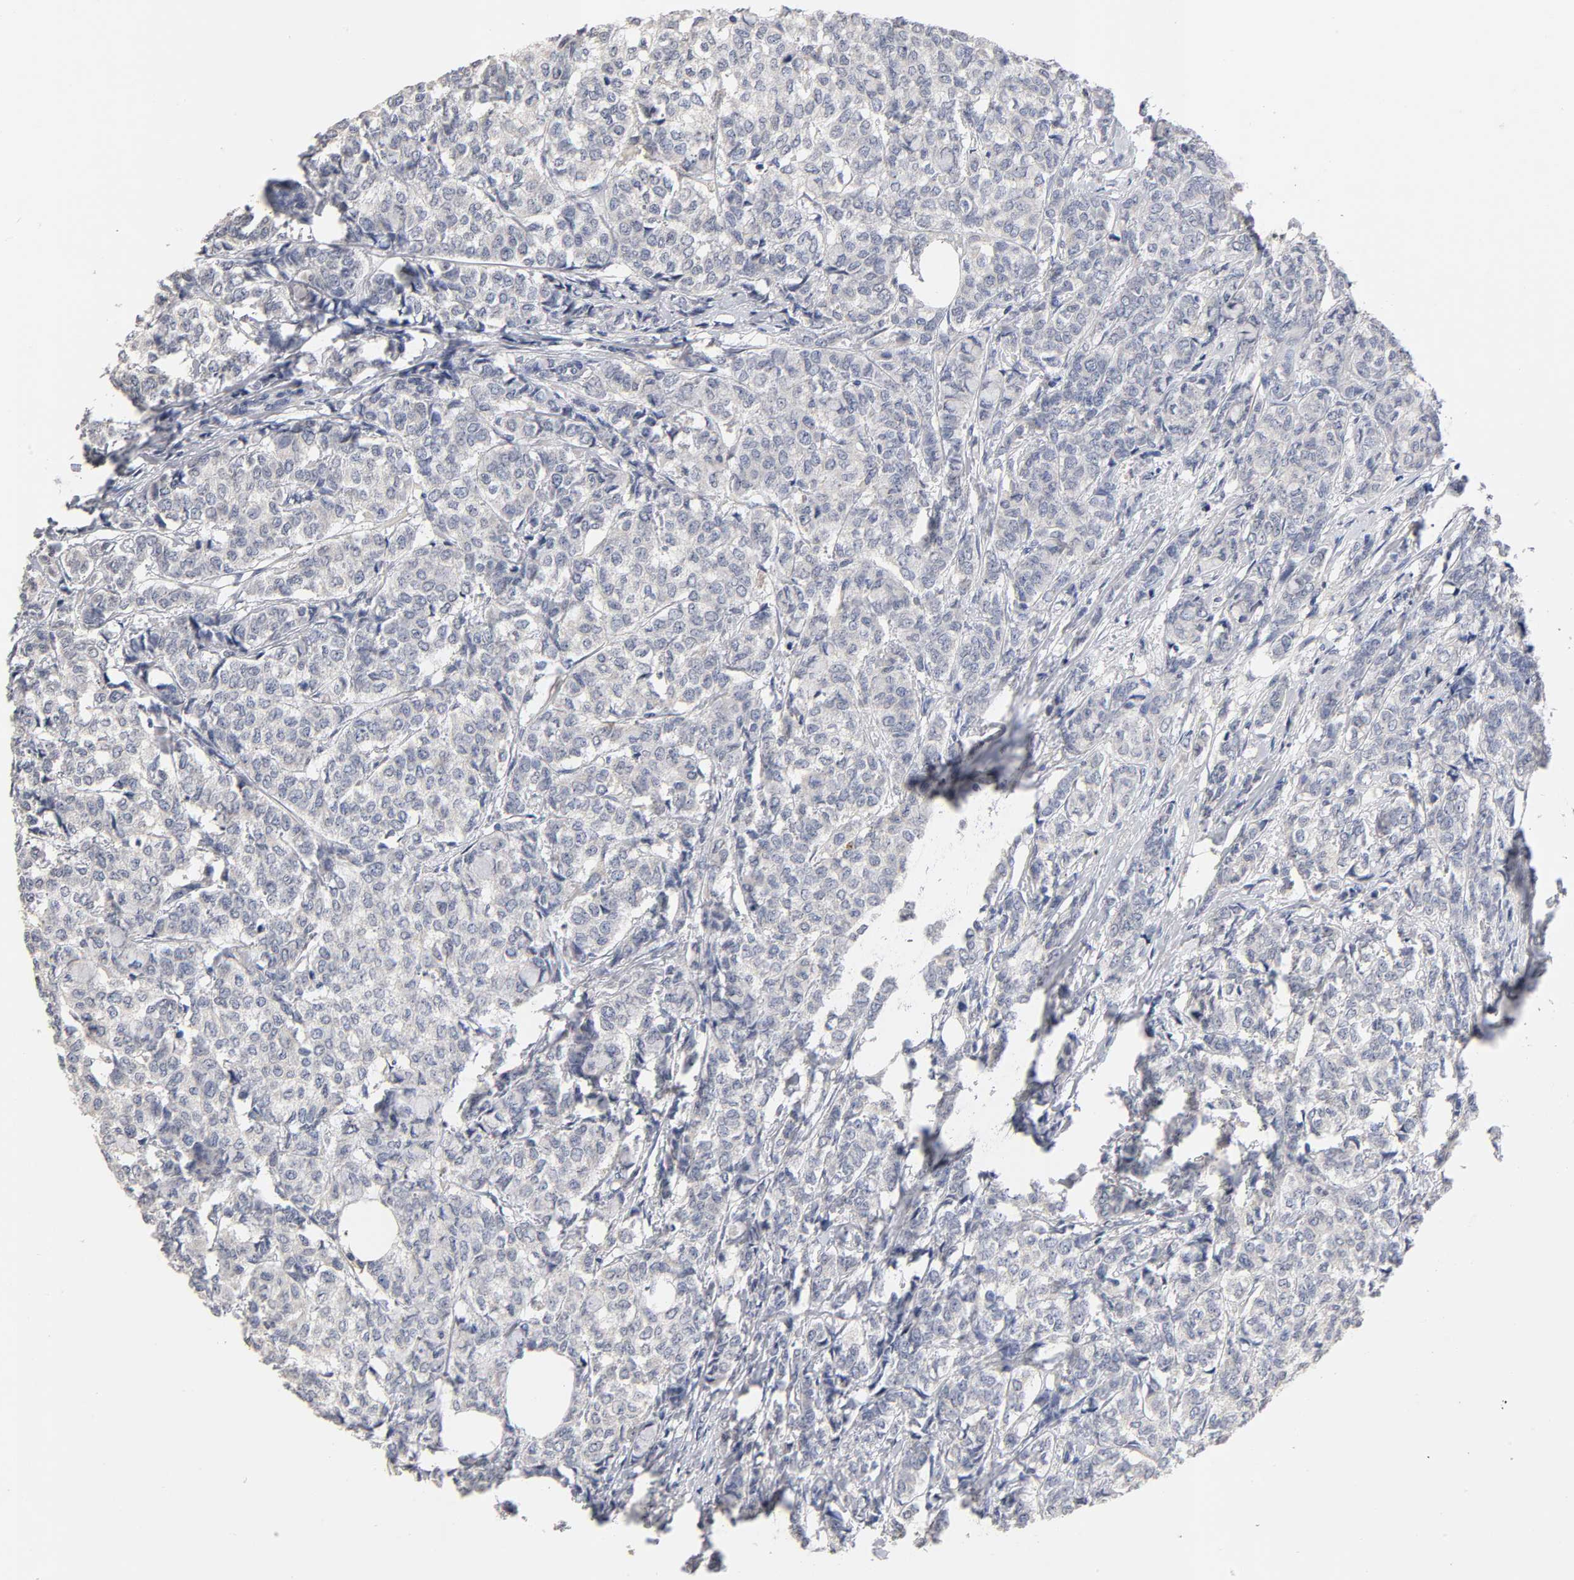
{"staining": {"intensity": "negative", "quantity": "none", "location": "none"}, "tissue": "breast cancer", "cell_type": "Tumor cells", "image_type": "cancer", "snomed": [{"axis": "morphology", "description": "Lobular carcinoma"}, {"axis": "topography", "description": "Breast"}], "caption": "Breast cancer (lobular carcinoma) stained for a protein using immunohistochemistry (IHC) reveals no staining tumor cells.", "gene": "OVOL1", "patient": {"sex": "female", "age": 60}}